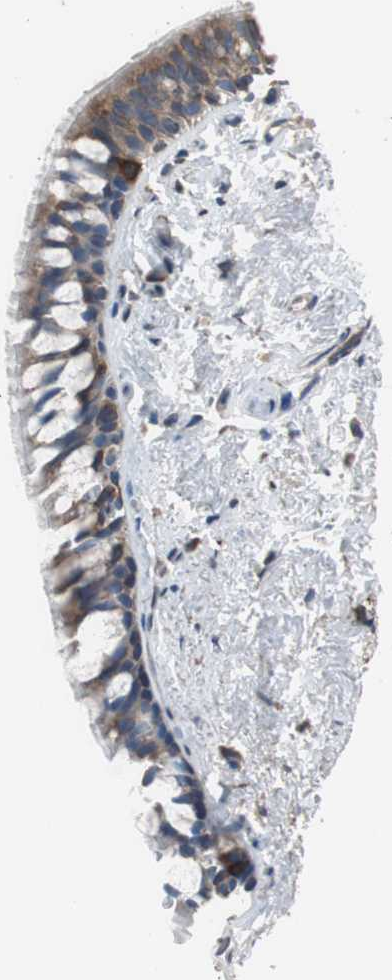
{"staining": {"intensity": "moderate", "quantity": ">75%", "location": "cytoplasmic/membranous"}, "tissue": "bronchus", "cell_type": "Respiratory epithelial cells", "image_type": "normal", "snomed": [{"axis": "morphology", "description": "Normal tissue, NOS"}, {"axis": "topography", "description": "Bronchus"}], "caption": "This micrograph shows immunohistochemistry (IHC) staining of normal bronchus, with medium moderate cytoplasmic/membranous positivity in approximately >75% of respiratory epithelial cells.", "gene": "PBXIP1", "patient": {"sex": "female", "age": 73}}